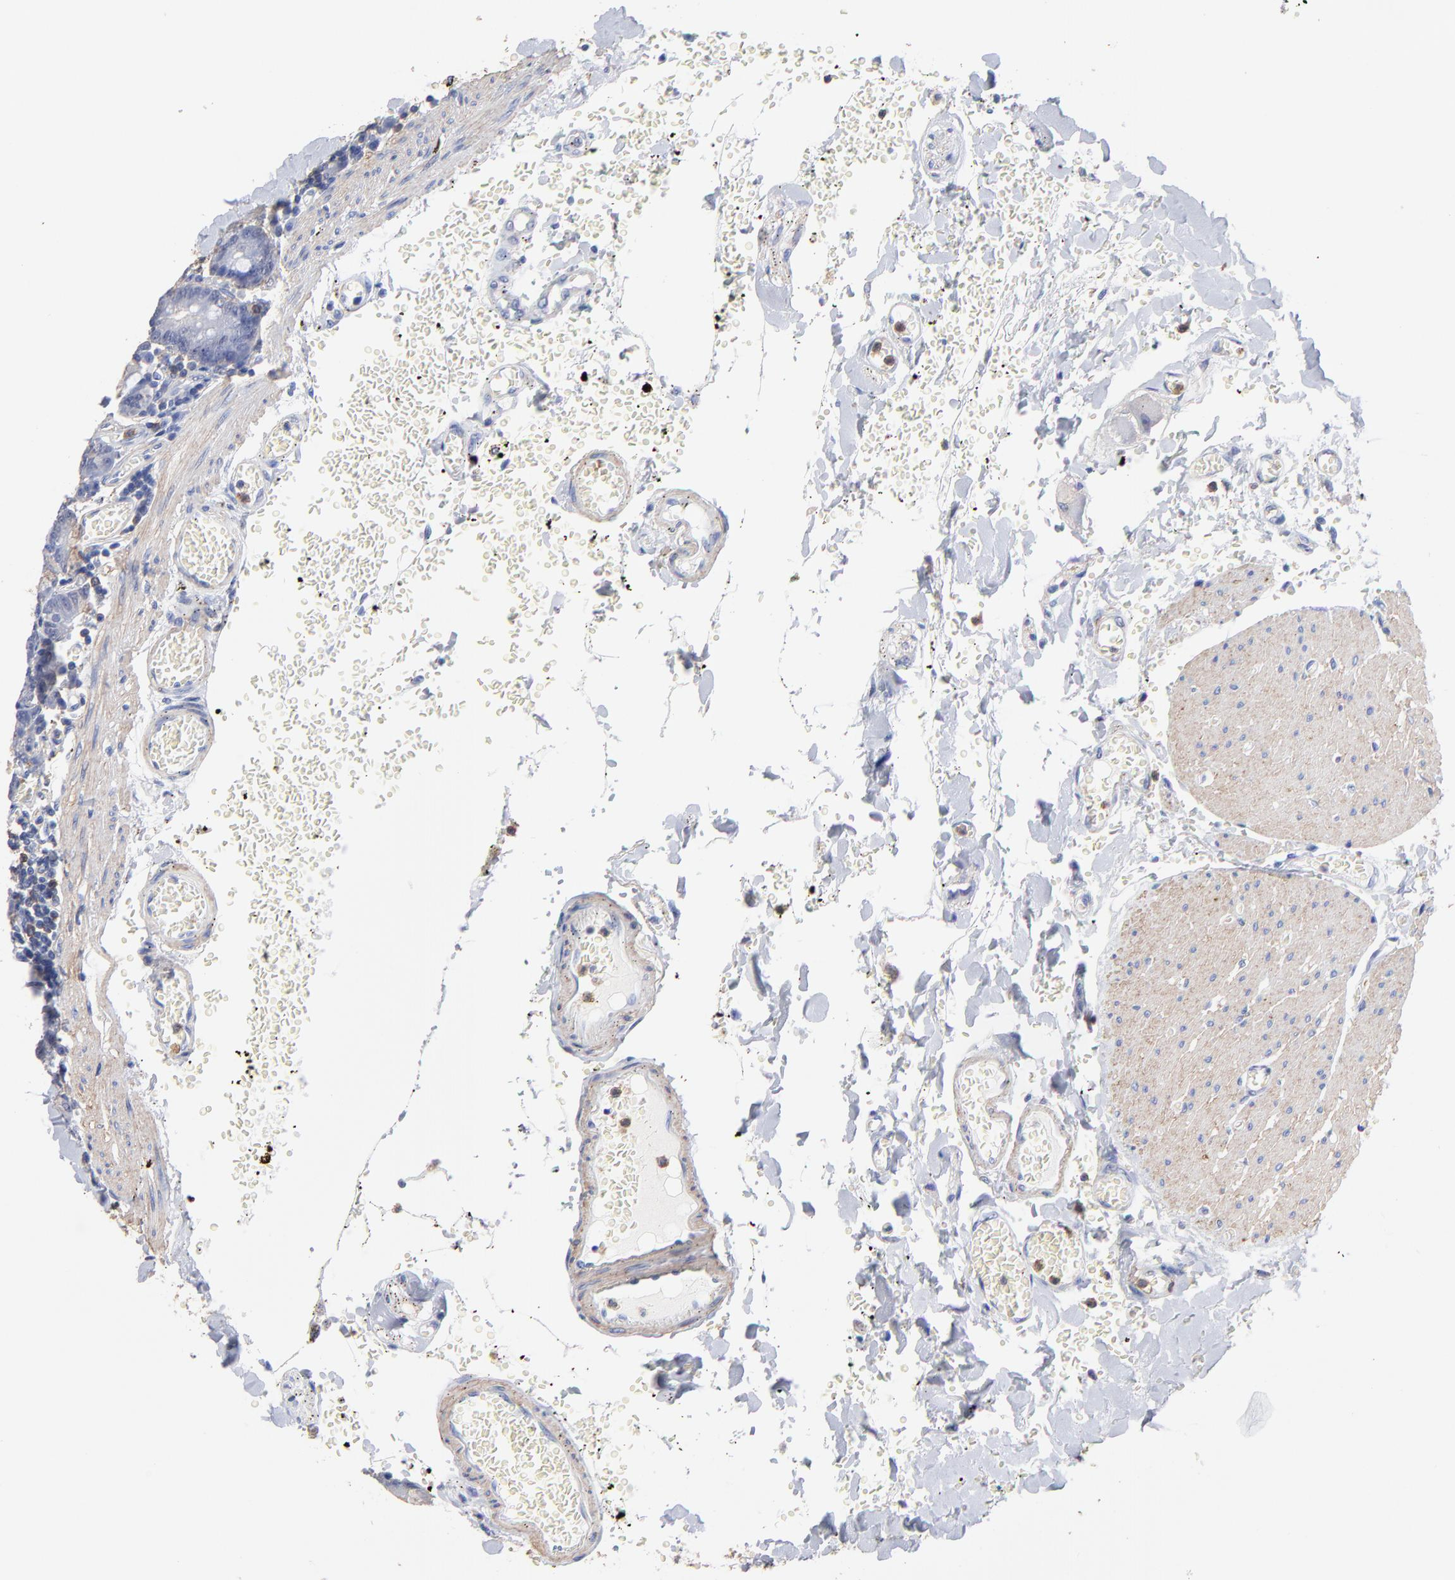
{"staining": {"intensity": "negative", "quantity": "none", "location": "none"}, "tissue": "small intestine", "cell_type": "Glandular cells", "image_type": "normal", "snomed": [{"axis": "morphology", "description": "Normal tissue, NOS"}, {"axis": "topography", "description": "Small intestine"}], "caption": "A high-resolution photomicrograph shows IHC staining of normal small intestine, which exhibits no significant expression in glandular cells.", "gene": "ASL", "patient": {"sex": "male", "age": 71}}